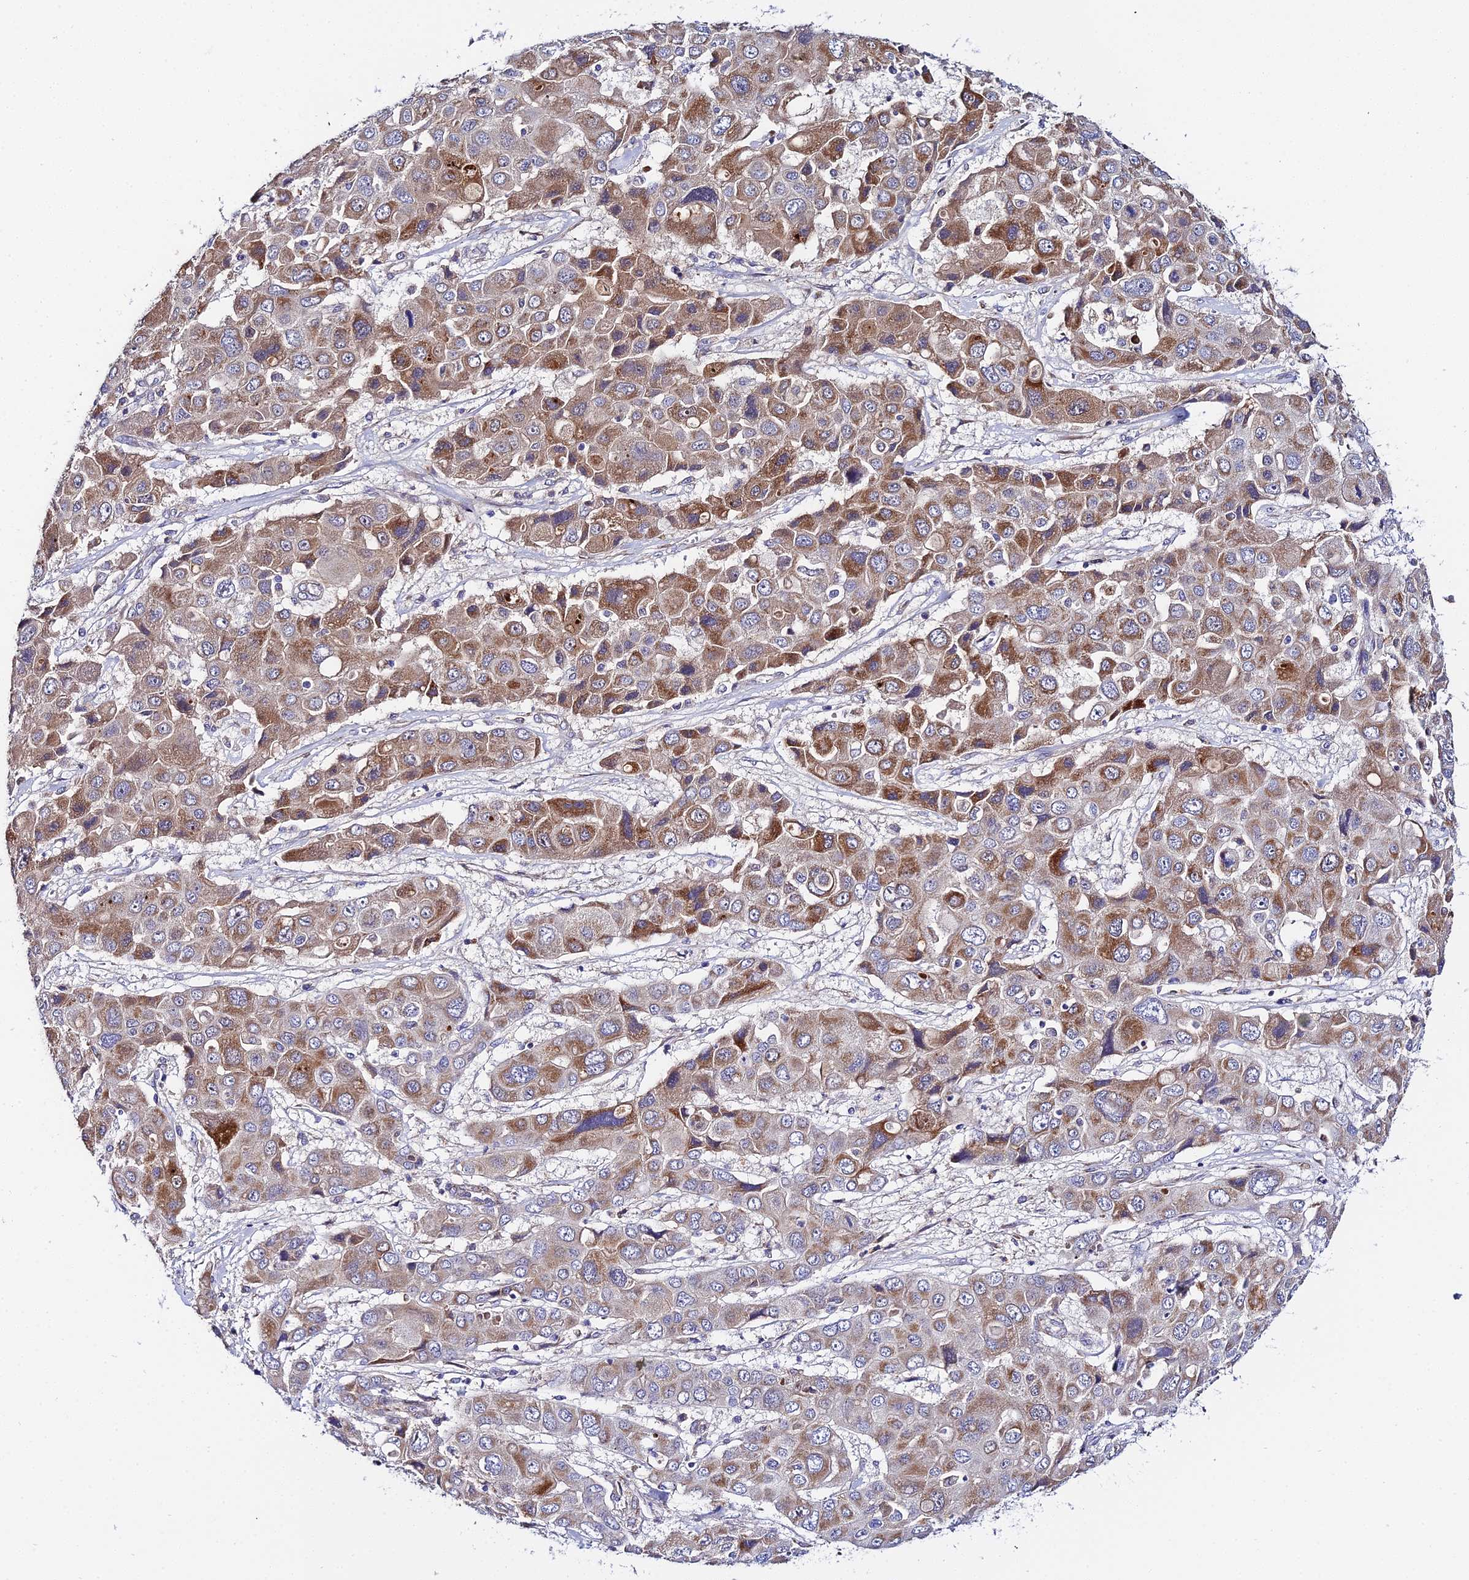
{"staining": {"intensity": "moderate", "quantity": ">75%", "location": "cytoplasmic/membranous"}, "tissue": "liver cancer", "cell_type": "Tumor cells", "image_type": "cancer", "snomed": [{"axis": "morphology", "description": "Cholangiocarcinoma"}, {"axis": "topography", "description": "Liver"}], "caption": "A photomicrograph of liver cancer (cholangiocarcinoma) stained for a protein demonstrates moderate cytoplasmic/membranous brown staining in tumor cells. (Brightfield microscopy of DAB IHC at high magnification).", "gene": "ACOT2", "patient": {"sex": "male", "age": 67}}